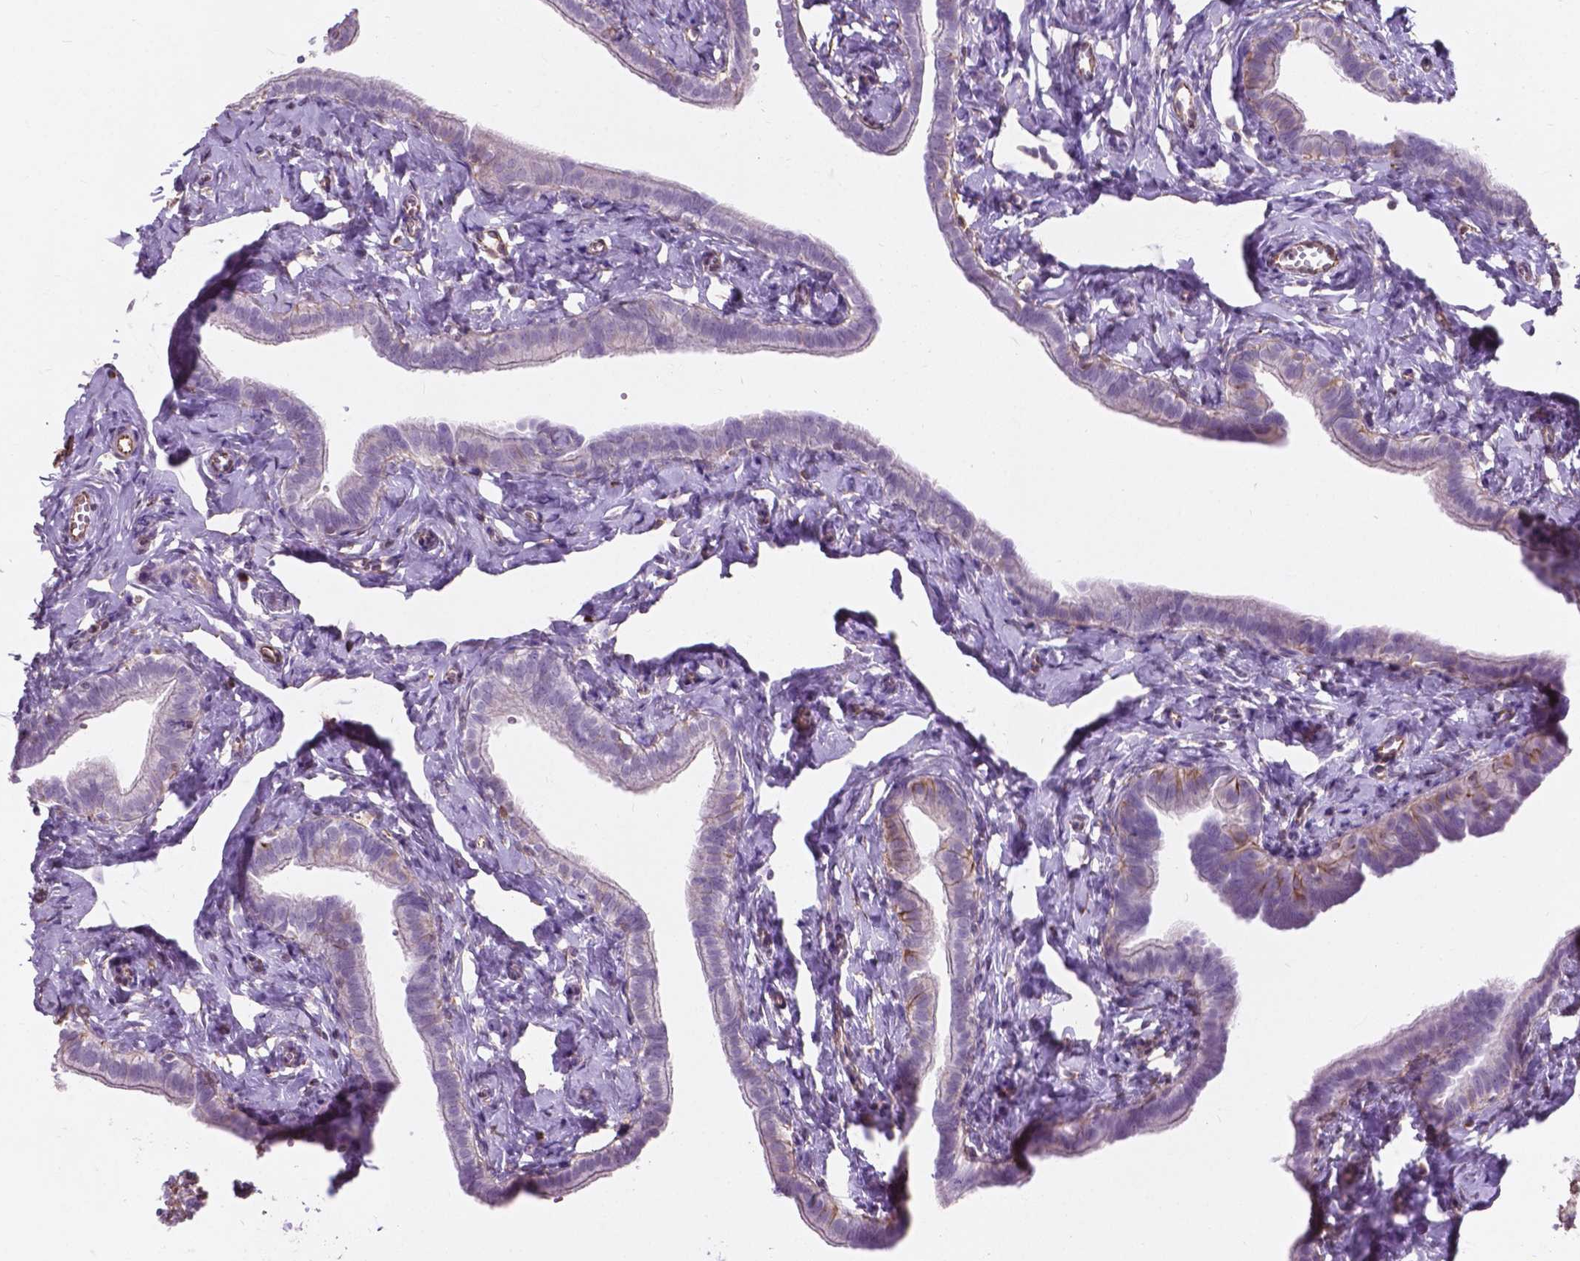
{"staining": {"intensity": "negative", "quantity": "none", "location": "none"}, "tissue": "fallopian tube", "cell_type": "Glandular cells", "image_type": "normal", "snomed": [{"axis": "morphology", "description": "Normal tissue, NOS"}, {"axis": "topography", "description": "Fallopian tube"}], "caption": "Immunohistochemistry (IHC) image of normal fallopian tube stained for a protein (brown), which demonstrates no staining in glandular cells. (Stains: DAB (3,3'-diaminobenzidine) IHC with hematoxylin counter stain, Microscopy: brightfield microscopy at high magnification).", "gene": "AMOT", "patient": {"sex": "female", "age": 41}}